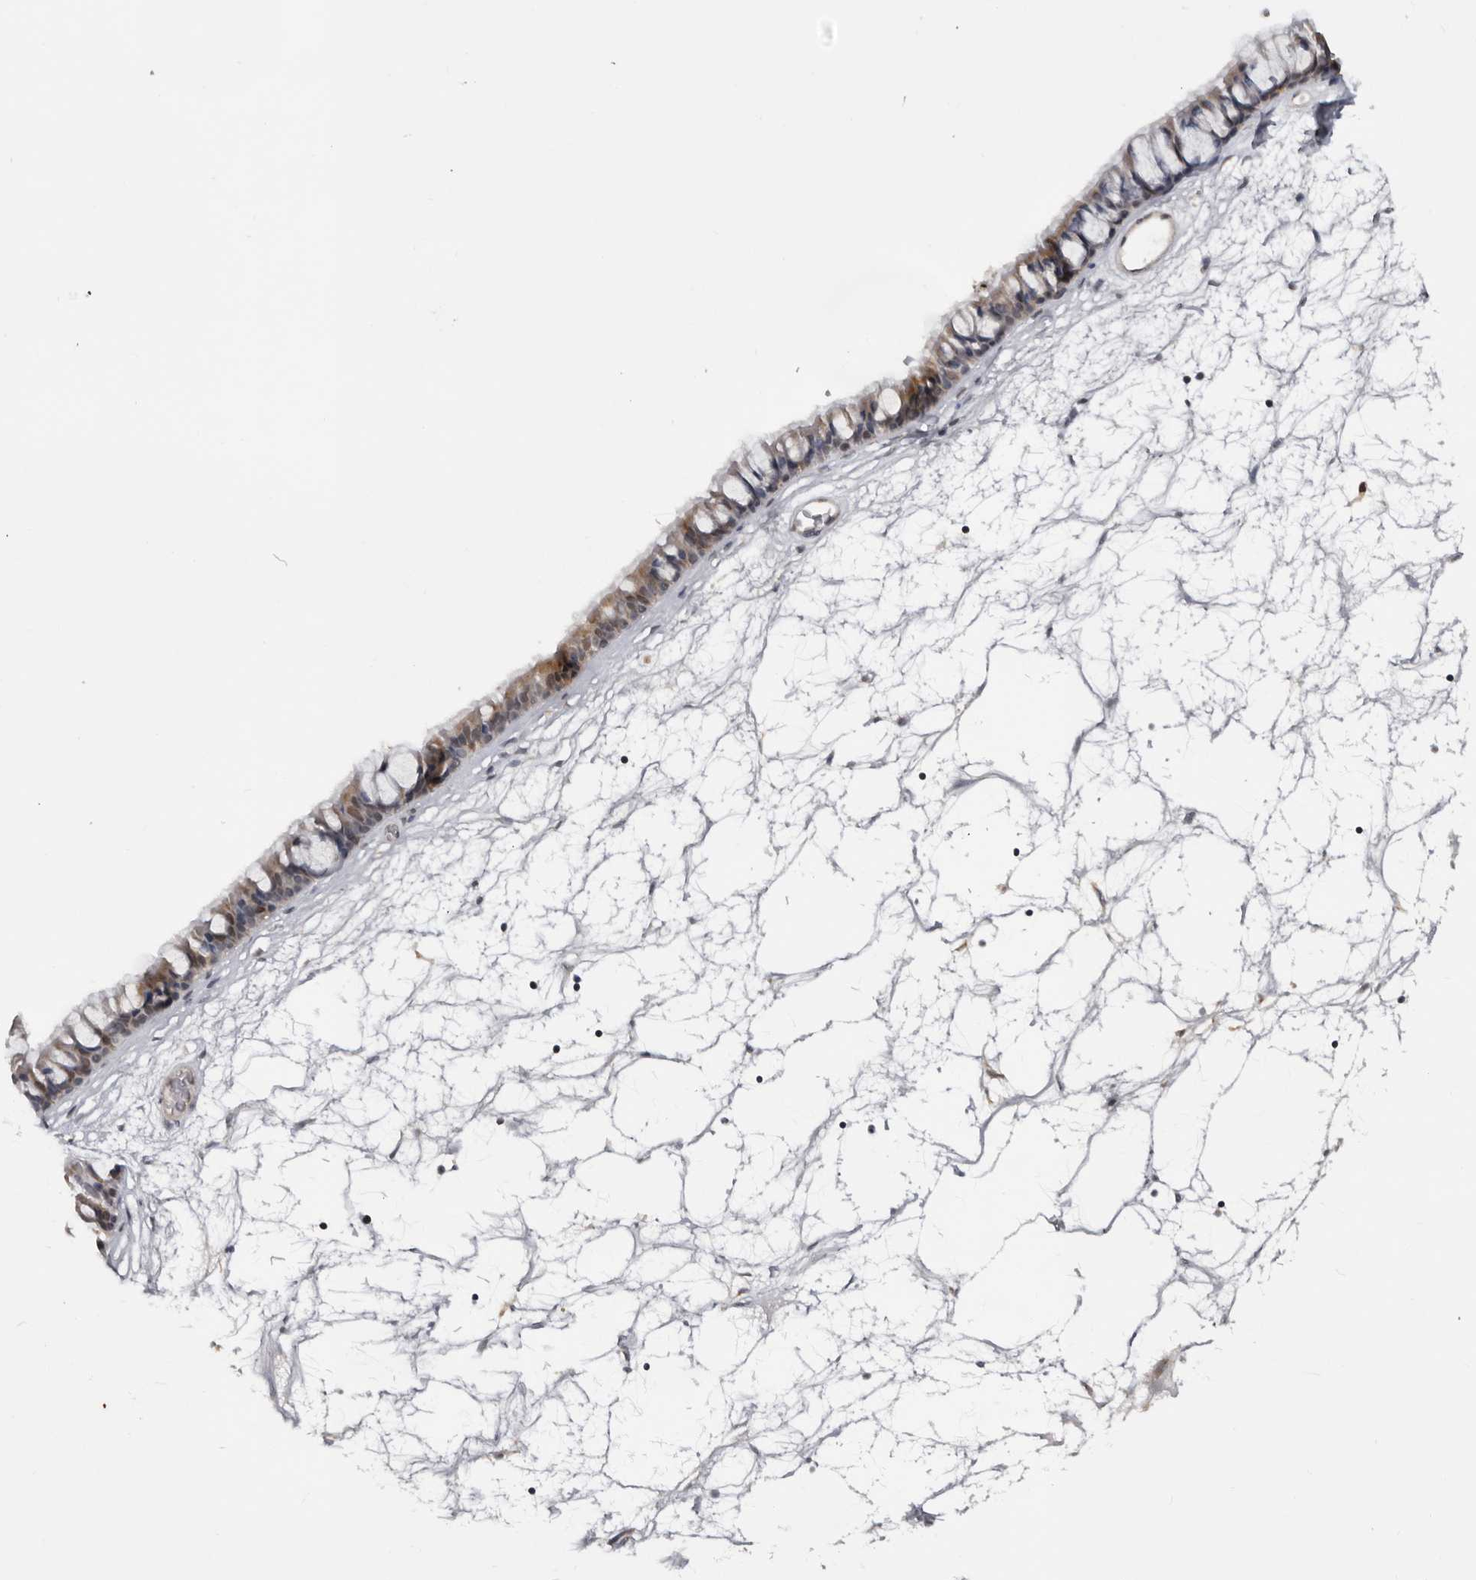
{"staining": {"intensity": "moderate", "quantity": "25%-75%", "location": "cytoplasmic/membranous,nuclear"}, "tissue": "nasopharynx", "cell_type": "Respiratory epithelial cells", "image_type": "normal", "snomed": [{"axis": "morphology", "description": "Normal tissue, NOS"}, {"axis": "topography", "description": "Nasopharynx"}], "caption": "Immunohistochemical staining of unremarkable nasopharynx demonstrates medium levels of moderate cytoplasmic/membranous,nuclear expression in approximately 25%-75% of respiratory epithelial cells. The staining was performed using DAB (3,3'-diaminobenzidine) to visualize the protein expression in brown, while the nuclei were stained in blue with hematoxylin (Magnification: 20x).", "gene": "MOGAT2", "patient": {"sex": "male", "age": 64}}